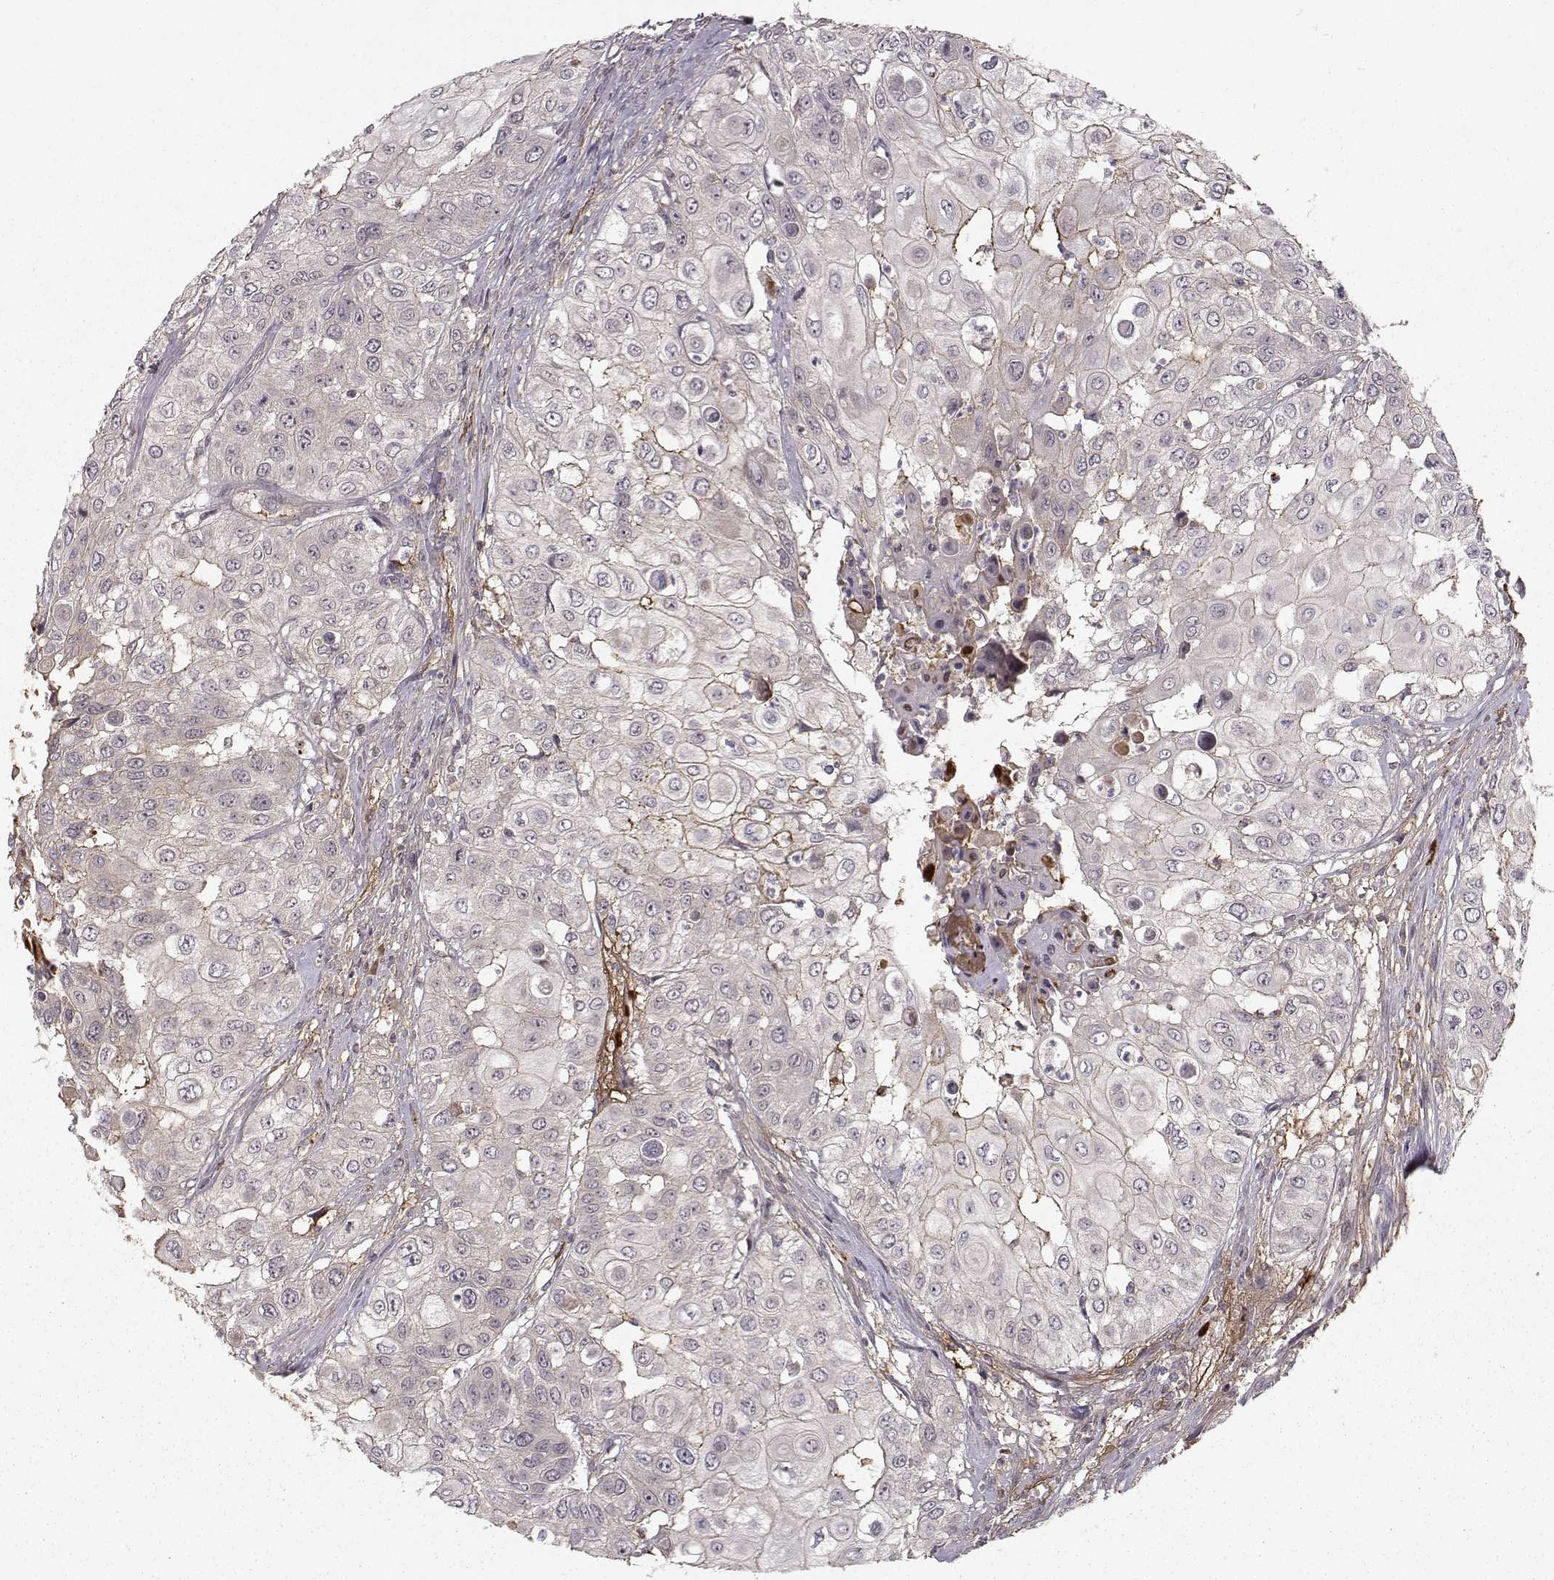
{"staining": {"intensity": "negative", "quantity": "none", "location": "none"}, "tissue": "urothelial cancer", "cell_type": "Tumor cells", "image_type": "cancer", "snomed": [{"axis": "morphology", "description": "Urothelial carcinoma, High grade"}, {"axis": "topography", "description": "Urinary bladder"}], "caption": "DAB immunohistochemical staining of urothelial cancer reveals no significant expression in tumor cells.", "gene": "WNT6", "patient": {"sex": "female", "age": 79}}